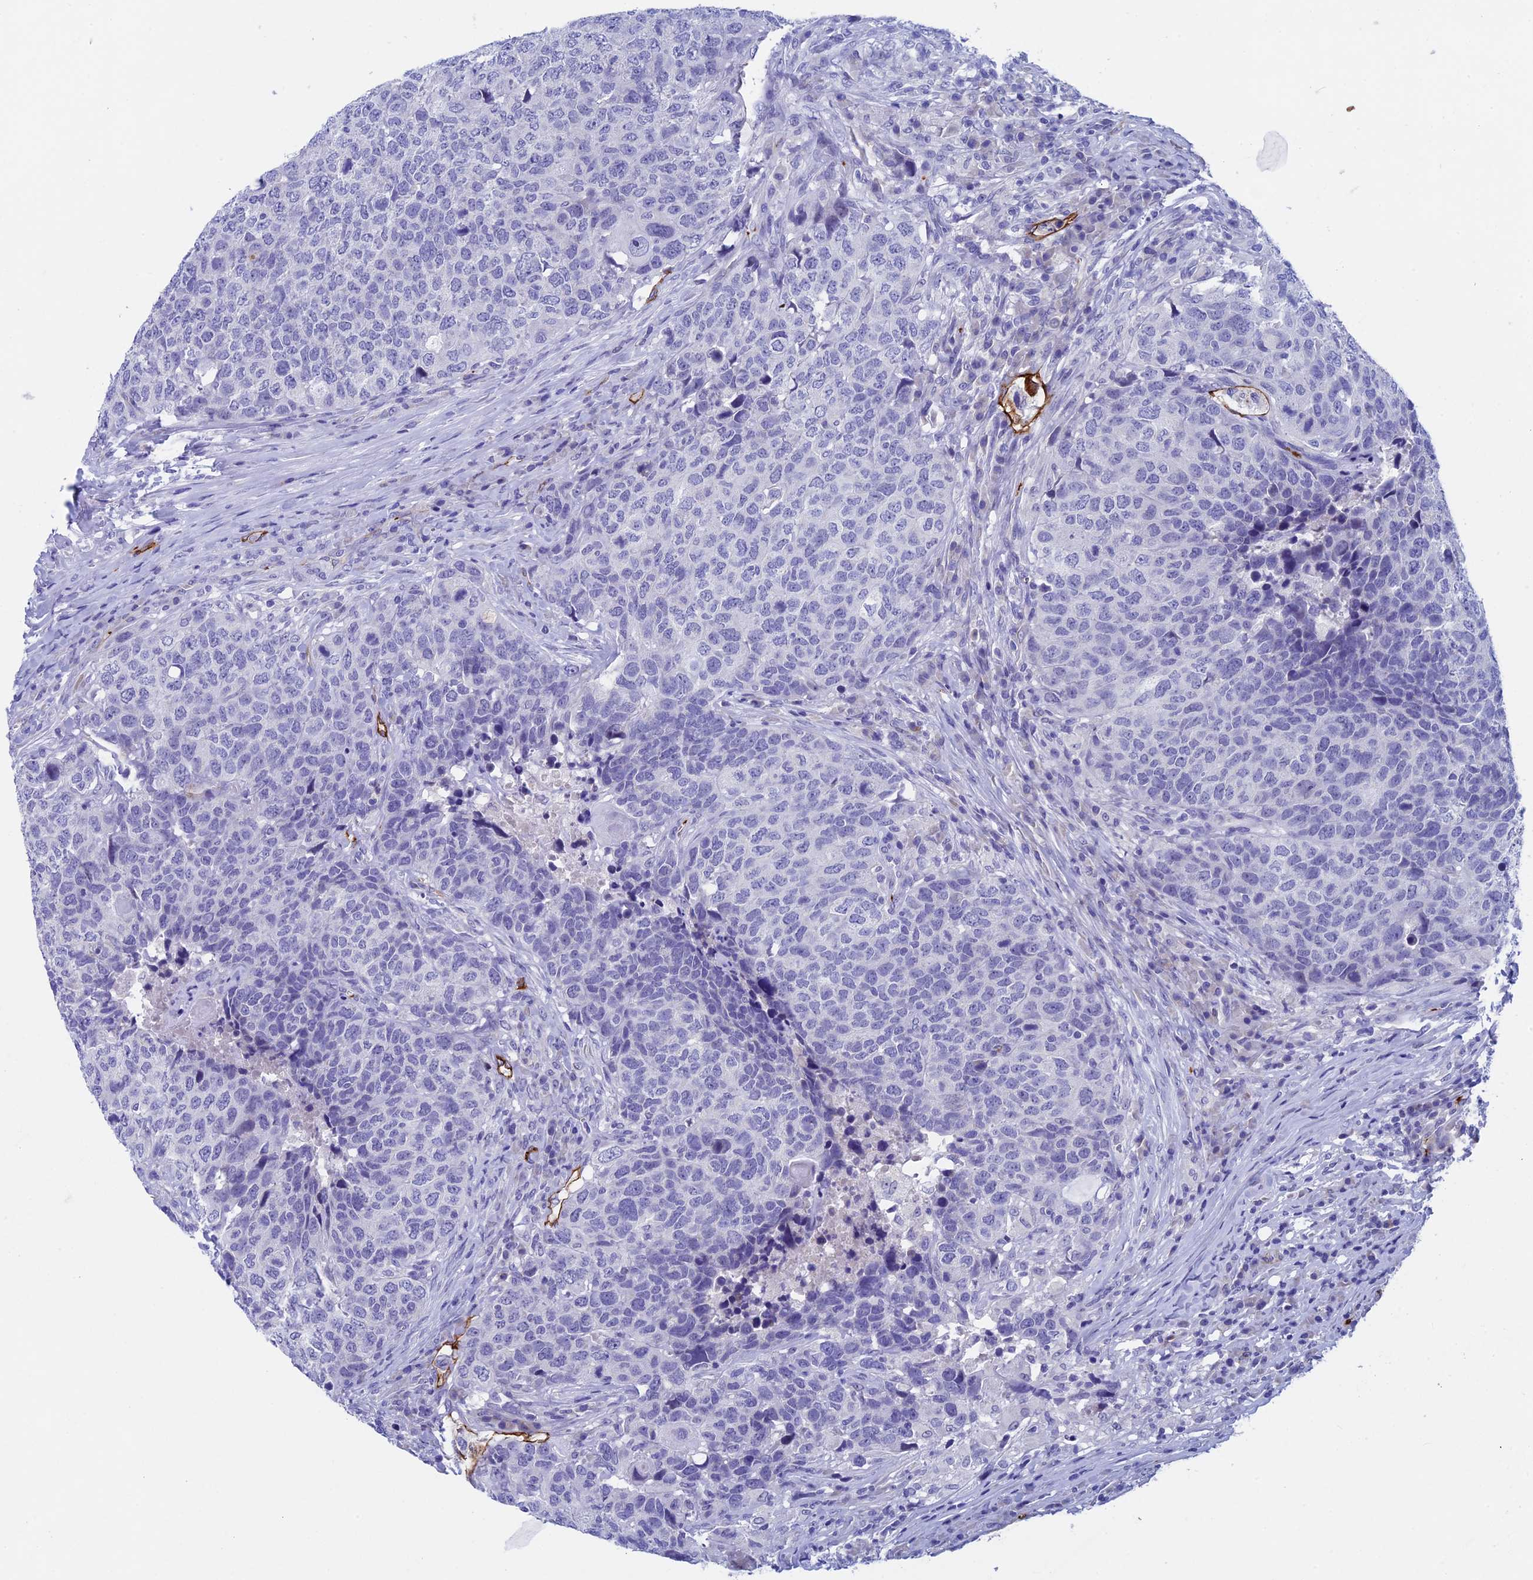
{"staining": {"intensity": "negative", "quantity": "none", "location": "none"}, "tissue": "head and neck cancer", "cell_type": "Tumor cells", "image_type": "cancer", "snomed": [{"axis": "morphology", "description": "Squamous cell carcinoma, NOS"}, {"axis": "topography", "description": "Head-Neck"}], "caption": "Head and neck cancer (squamous cell carcinoma) stained for a protein using immunohistochemistry (IHC) reveals no expression tumor cells.", "gene": "INSYN1", "patient": {"sex": "male", "age": 66}}